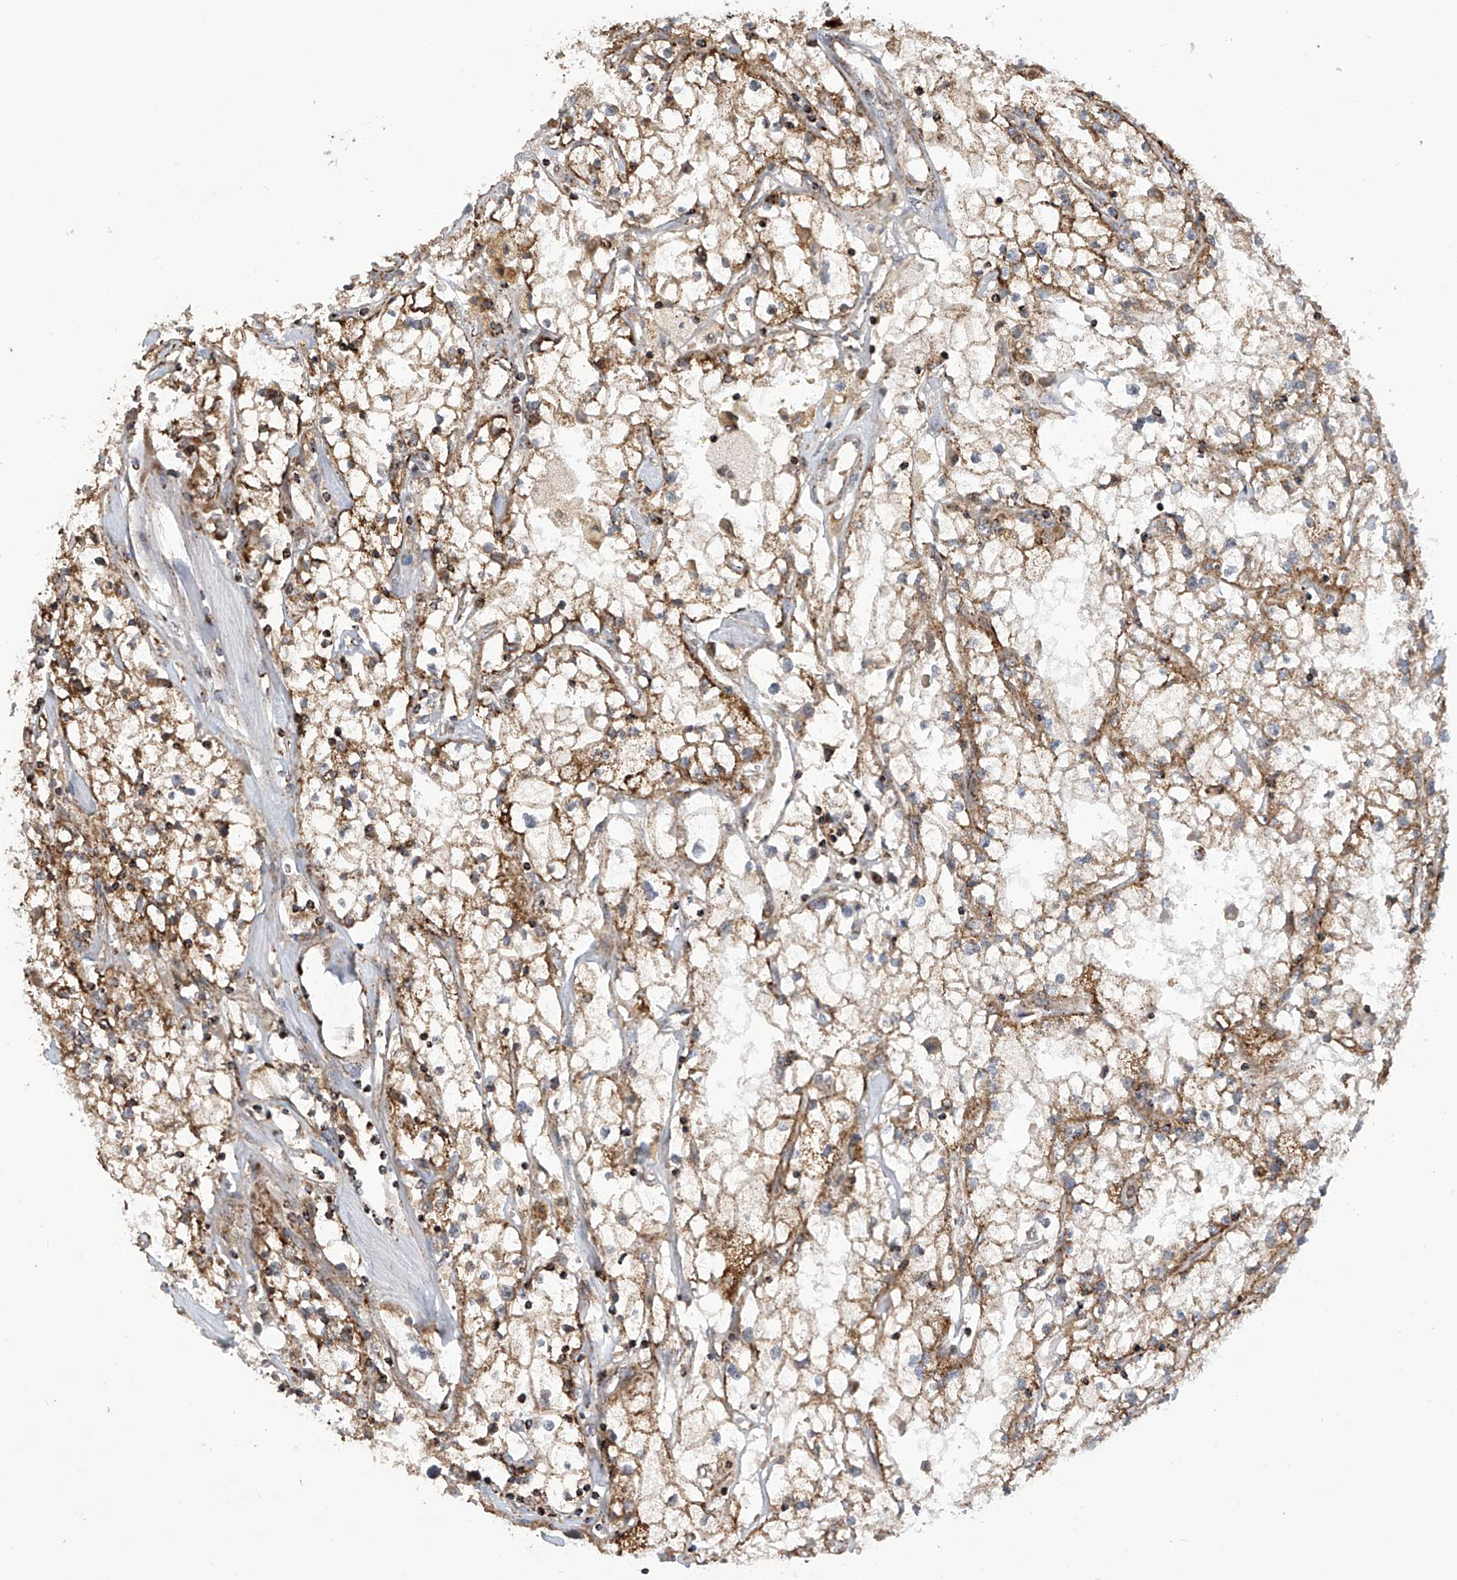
{"staining": {"intensity": "moderate", "quantity": ">75%", "location": "cytoplasmic/membranous"}, "tissue": "renal cancer", "cell_type": "Tumor cells", "image_type": "cancer", "snomed": [{"axis": "morphology", "description": "Adenocarcinoma, NOS"}, {"axis": "topography", "description": "Kidney"}], "caption": "IHC histopathology image of neoplastic tissue: human adenocarcinoma (renal) stained using immunohistochemistry (IHC) shows medium levels of moderate protein expression localized specifically in the cytoplasmic/membranous of tumor cells, appearing as a cytoplasmic/membranous brown color.", "gene": "COX10", "patient": {"sex": "male", "age": 56}}